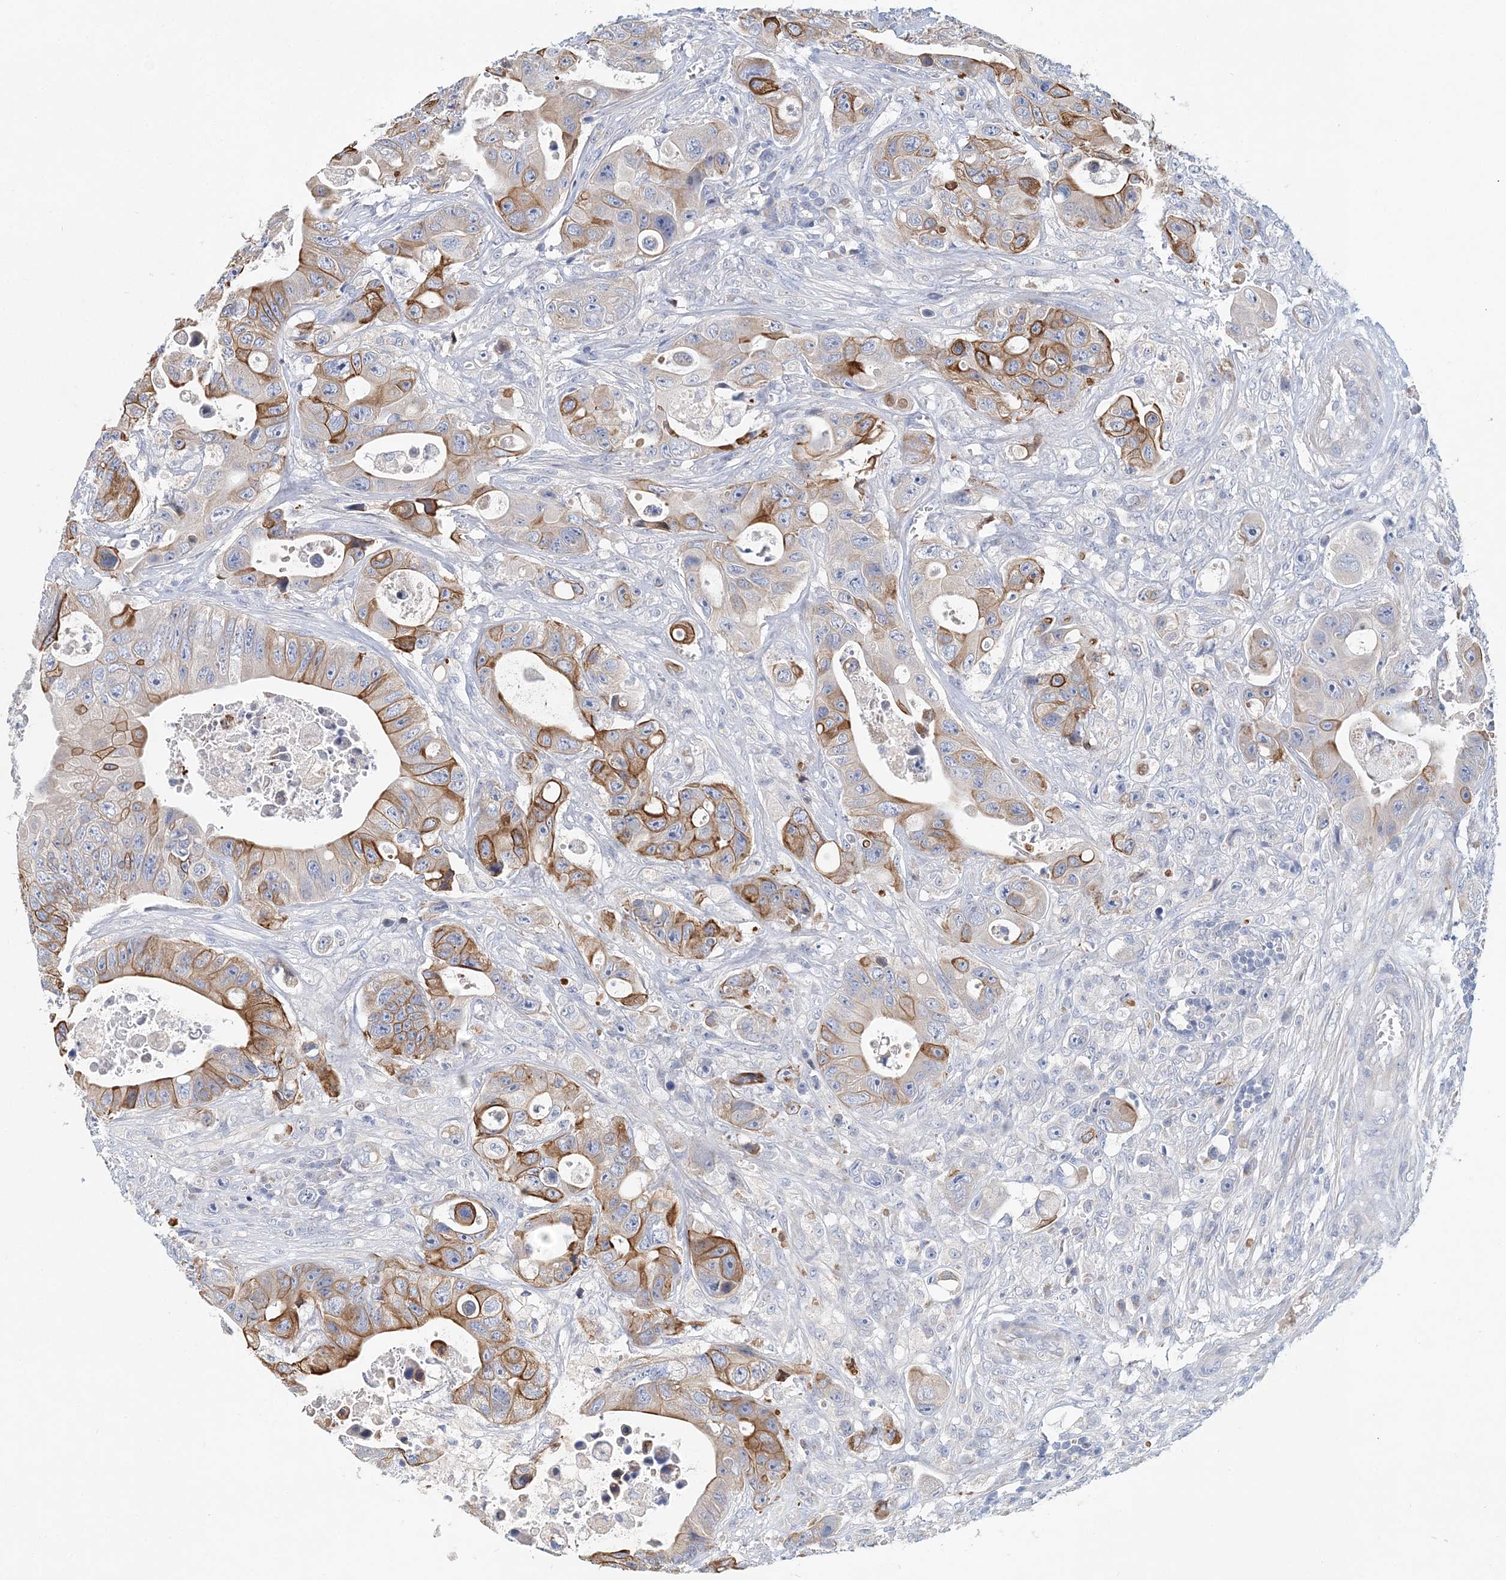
{"staining": {"intensity": "moderate", "quantity": "25%-75%", "location": "cytoplasmic/membranous"}, "tissue": "colorectal cancer", "cell_type": "Tumor cells", "image_type": "cancer", "snomed": [{"axis": "morphology", "description": "Adenocarcinoma, NOS"}, {"axis": "topography", "description": "Colon"}], "caption": "Approximately 25%-75% of tumor cells in human colorectal cancer (adenocarcinoma) exhibit moderate cytoplasmic/membranous protein staining as visualized by brown immunohistochemical staining.", "gene": "LRRIQ4", "patient": {"sex": "female", "age": 46}}